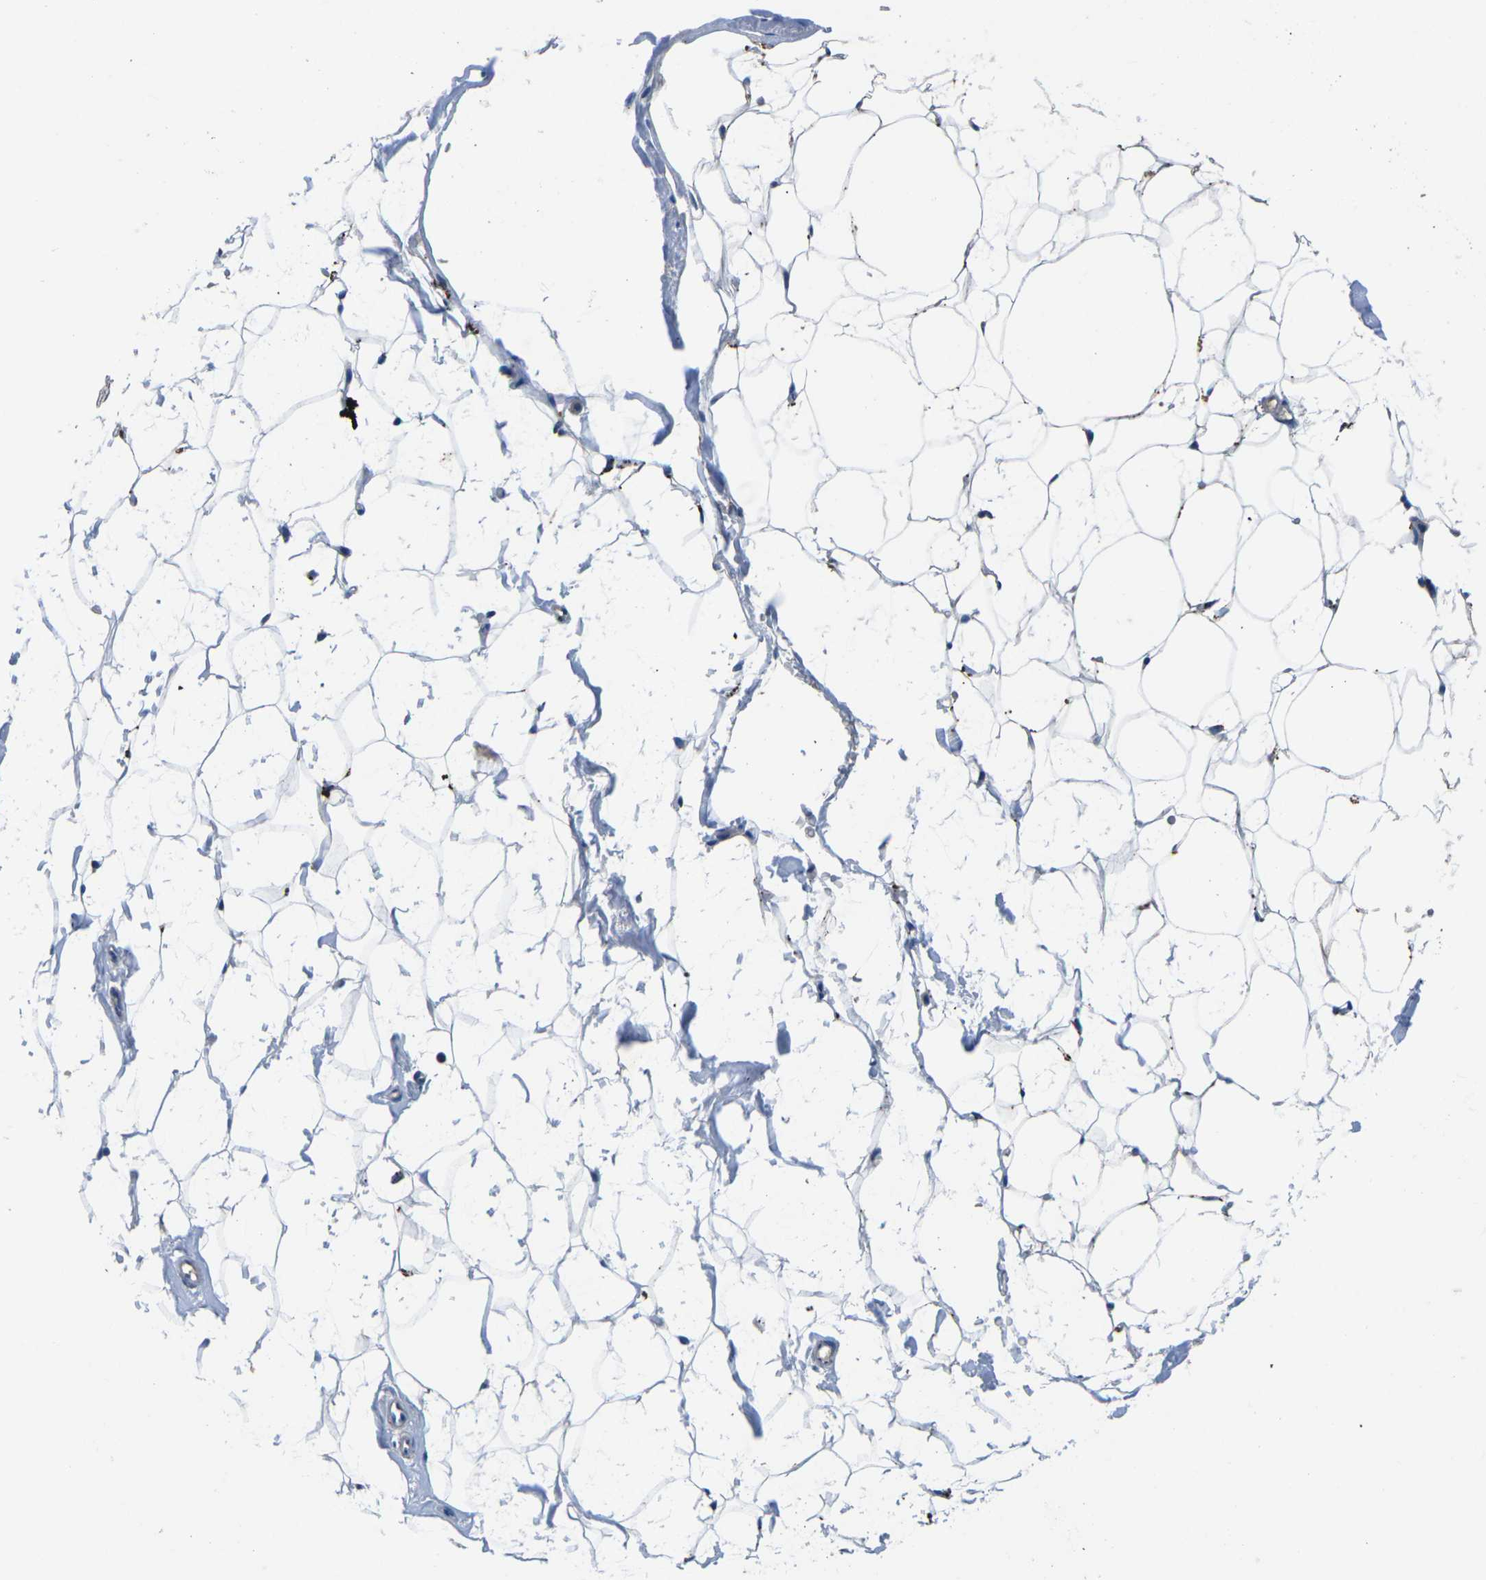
{"staining": {"intensity": "negative", "quantity": "none", "location": "none"}, "tissue": "adipose tissue", "cell_type": "Adipocytes", "image_type": "normal", "snomed": [{"axis": "morphology", "description": "Normal tissue, NOS"}, {"axis": "topography", "description": "Breast"}, {"axis": "topography", "description": "Soft tissue"}], "caption": "Immunohistochemical staining of unremarkable human adipose tissue displays no significant positivity in adipocytes. The staining is performed using DAB brown chromogen with nuclei counter-stained in using hematoxylin.", "gene": "PDCD6IP", "patient": {"sex": "female", "age": 75}}